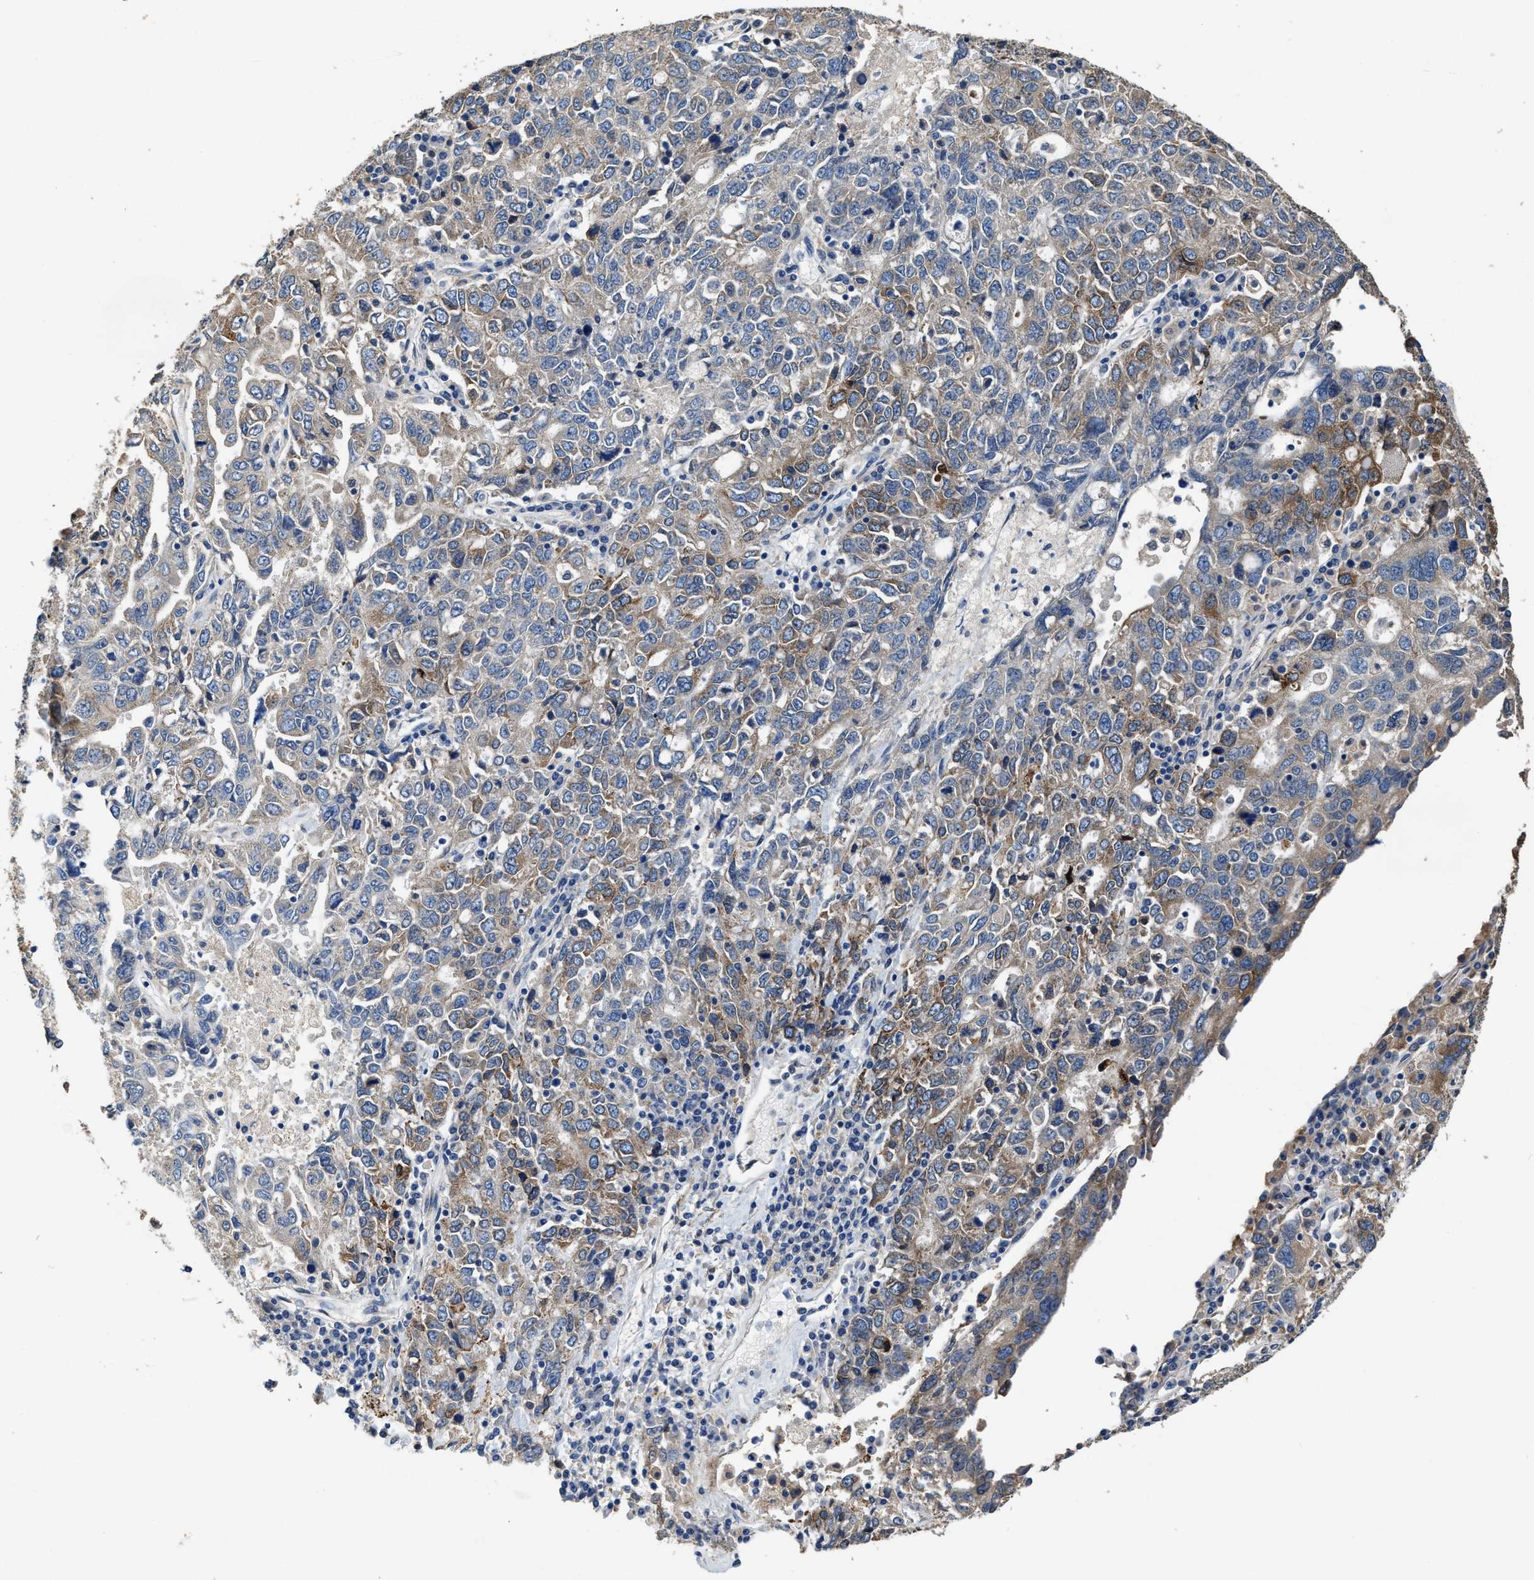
{"staining": {"intensity": "moderate", "quantity": "<25%", "location": "cytoplasmic/membranous"}, "tissue": "ovarian cancer", "cell_type": "Tumor cells", "image_type": "cancer", "snomed": [{"axis": "morphology", "description": "Carcinoma, endometroid"}, {"axis": "topography", "description": "Ovary"}], "caption": "This image displays IHC staining of human ovarian endometroid carcinoma, with low moderate cytoplasmic/membranous expression in approximately <25% of tumor cells.", "gene": "PEG10", "patient": {"sex": "female", "age": 62}}